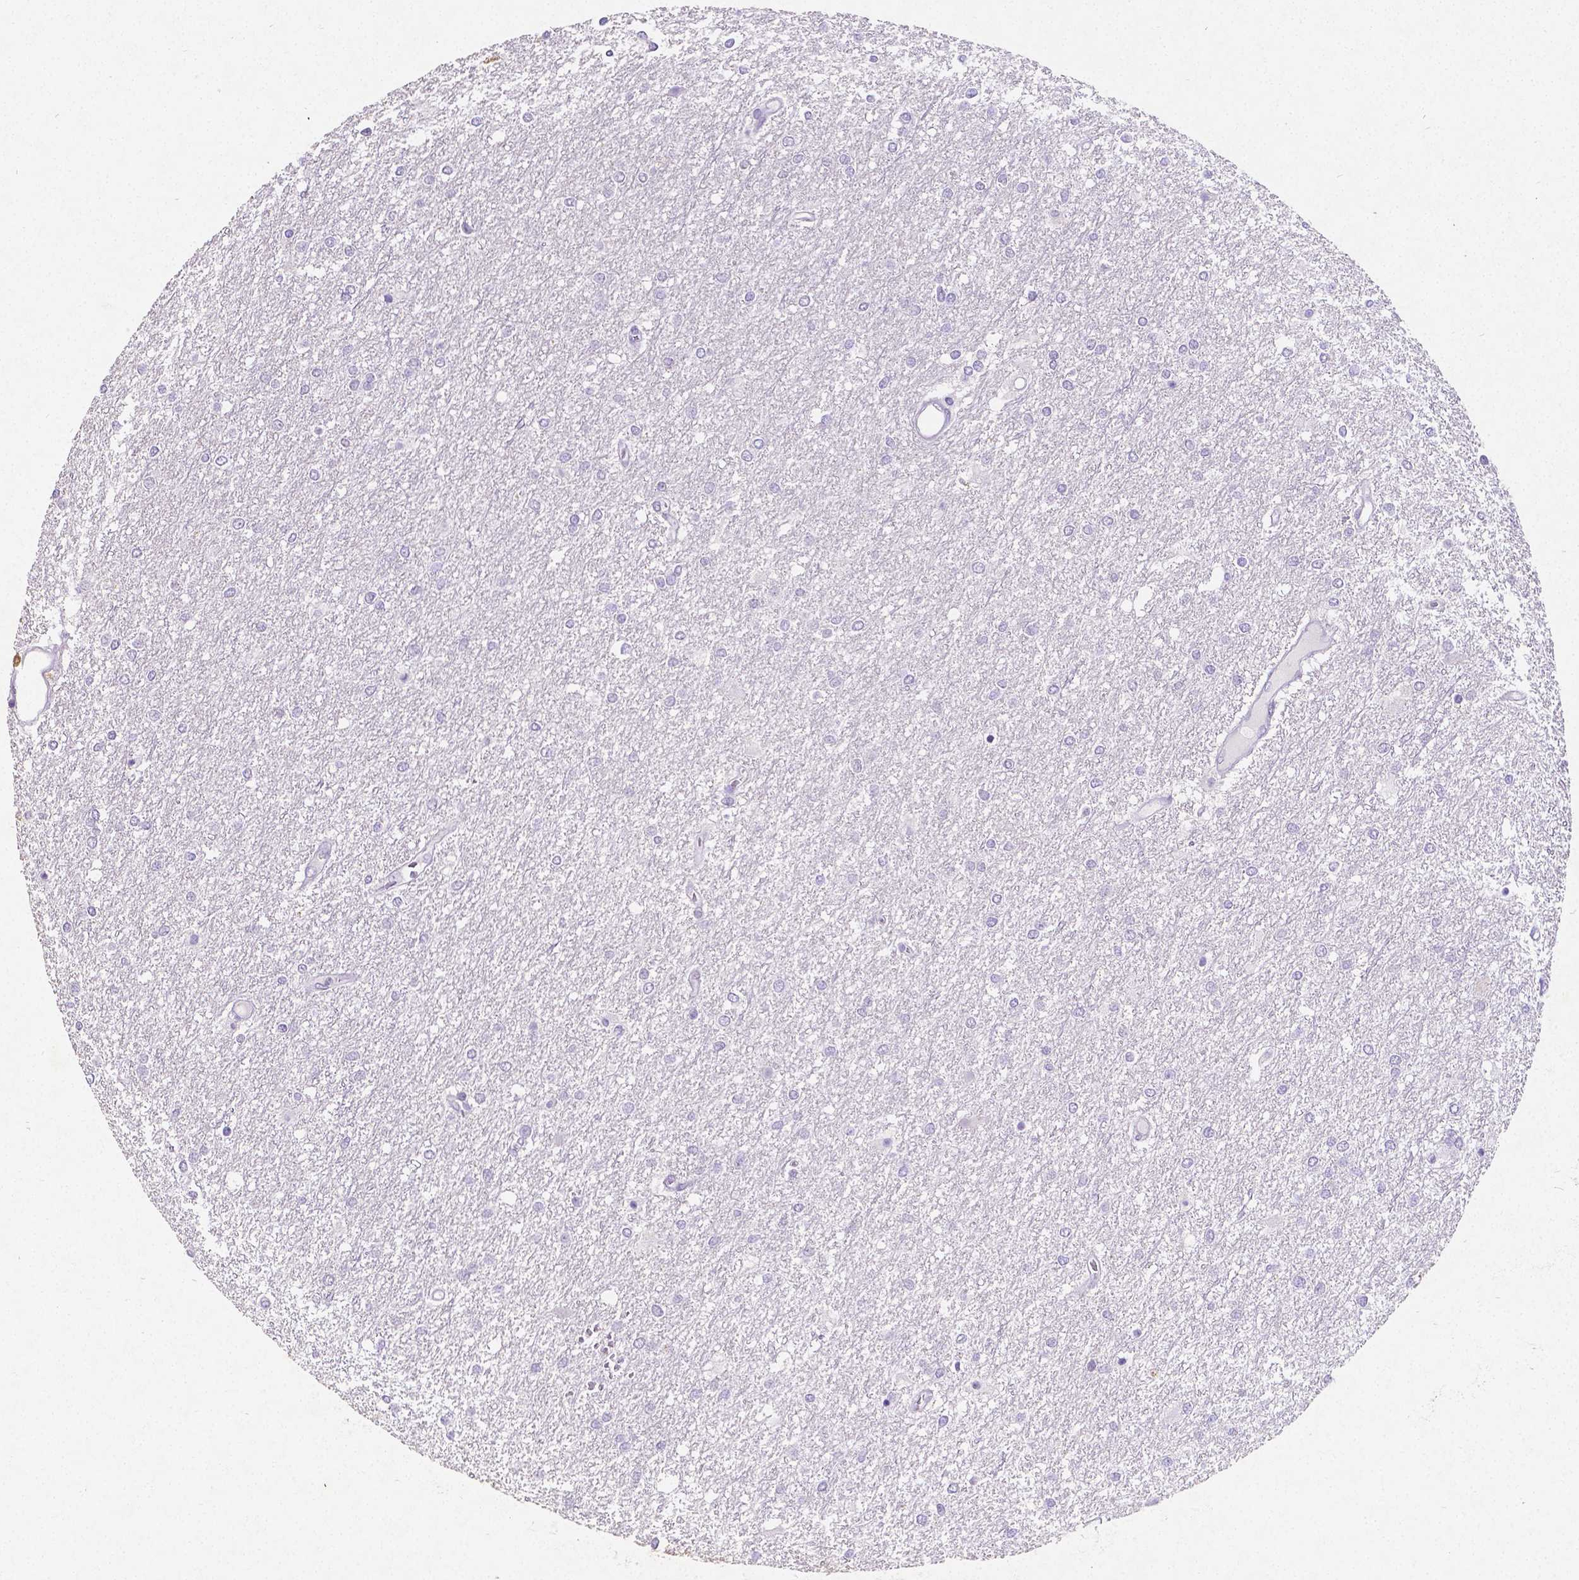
{"staining": {"intensity": "negative", "quantity": "none", "location": "none"}, "tissue": "glioma", "cell_type": "Tumor cells", "image_type": "cancer", "snomed": [{"axis": "morphology", "description": "Glioma, malignant, High grade"}, {"axis": "topography", "description": "Brain"}], "caption": "Image shows no significant protein staining in tumor cells of malignant high-grade glioma.", "gene": "SATB2", "patient": {"sex": "female", "age": 61}}